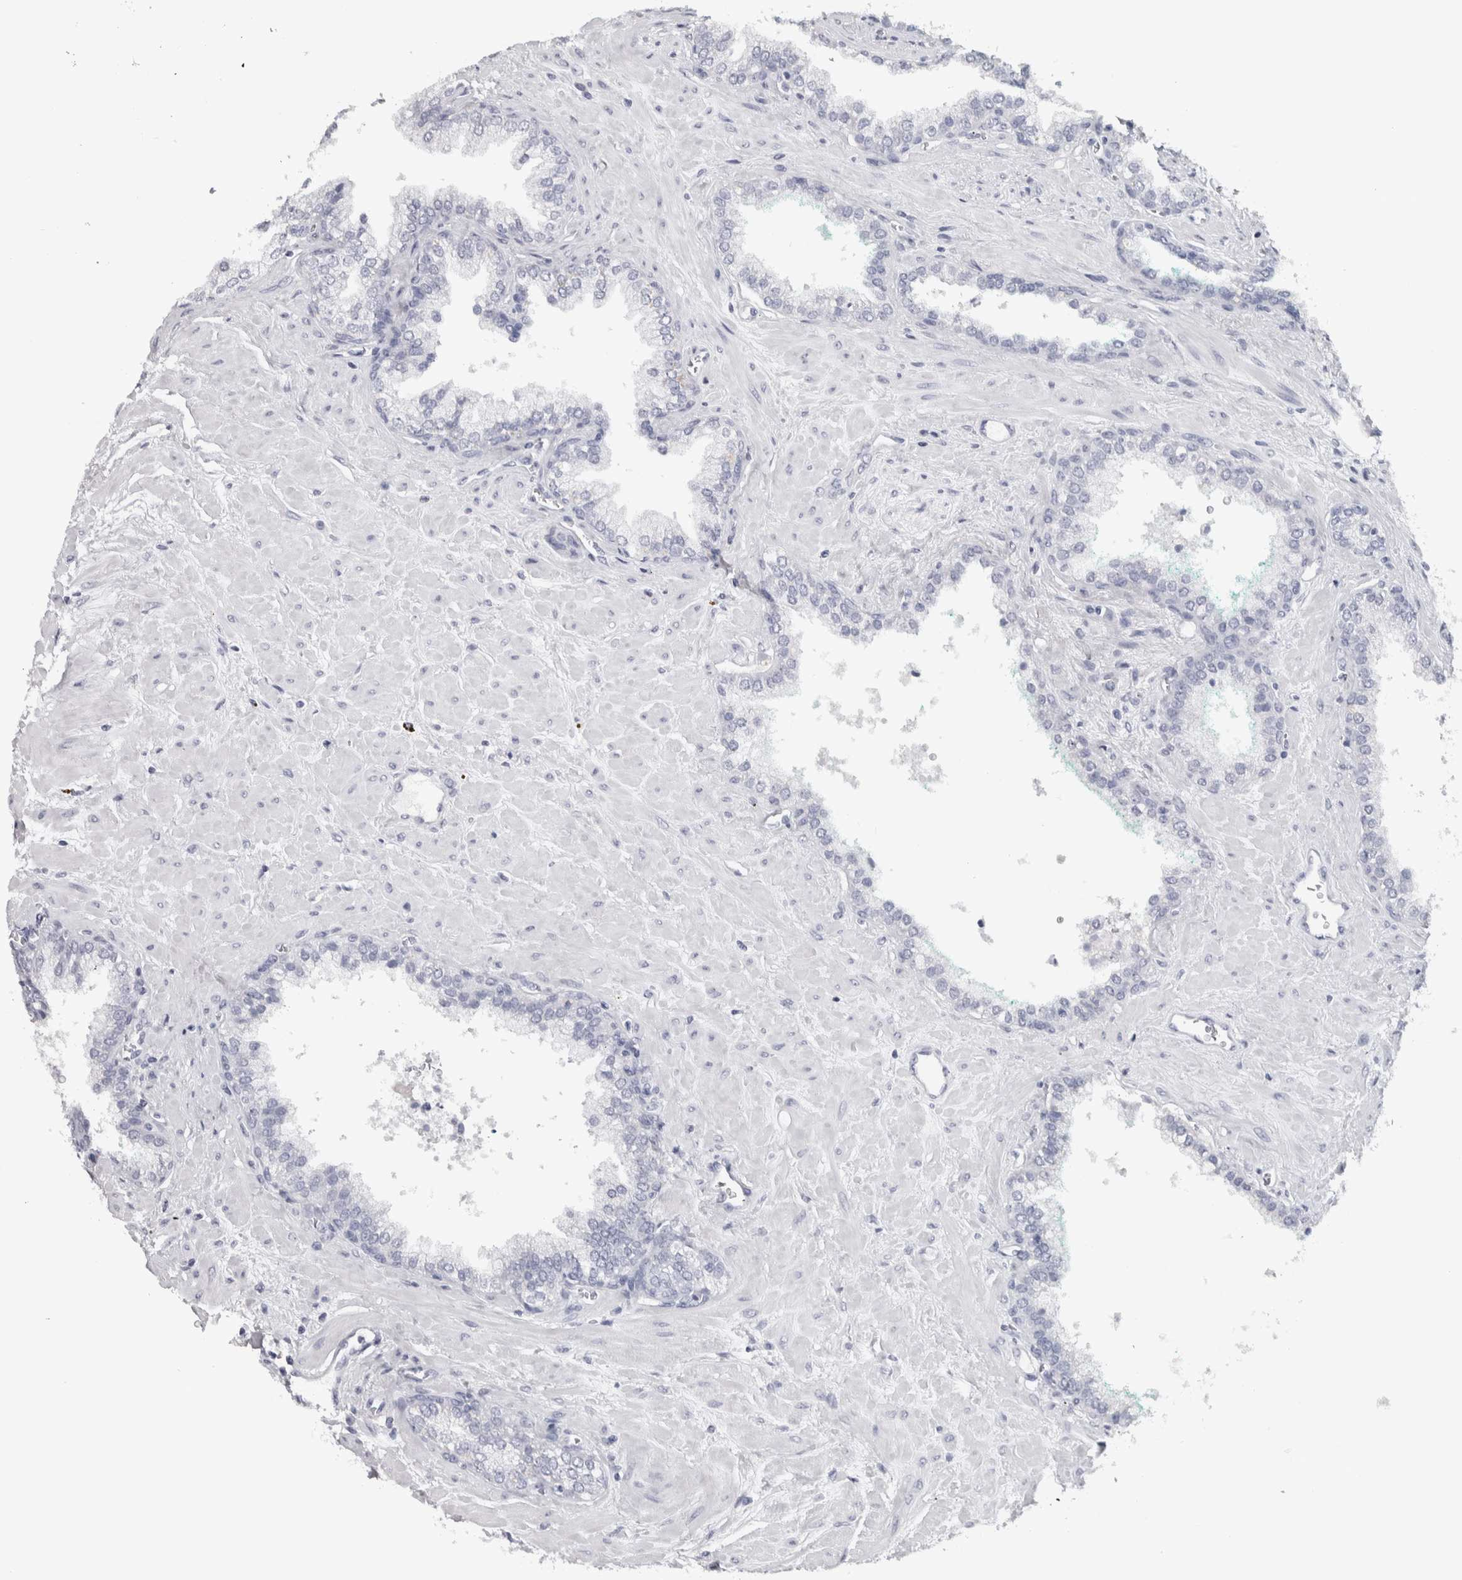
{"staining": {"intensity": "negative", "quantity": "none", "location": "none"}, "tissue": "prostate cancer", "cell_type": "Tumor cells", "image_type": "cancer", "snomed": [{"axis": "morphology", "description": "Adenocarcinoma, Low grade"}, {"axis": "topography", "description": "Prostate"}], "caption": "Immunohistochemistry photomicrograph of neoplastic tissue: low-grade adenocarcinoma (prostate) stained with DAB shows no significant protein staining in tumor cells.", "gene": "NECAB1", "patient": {"sex": "male", "age": 71}}